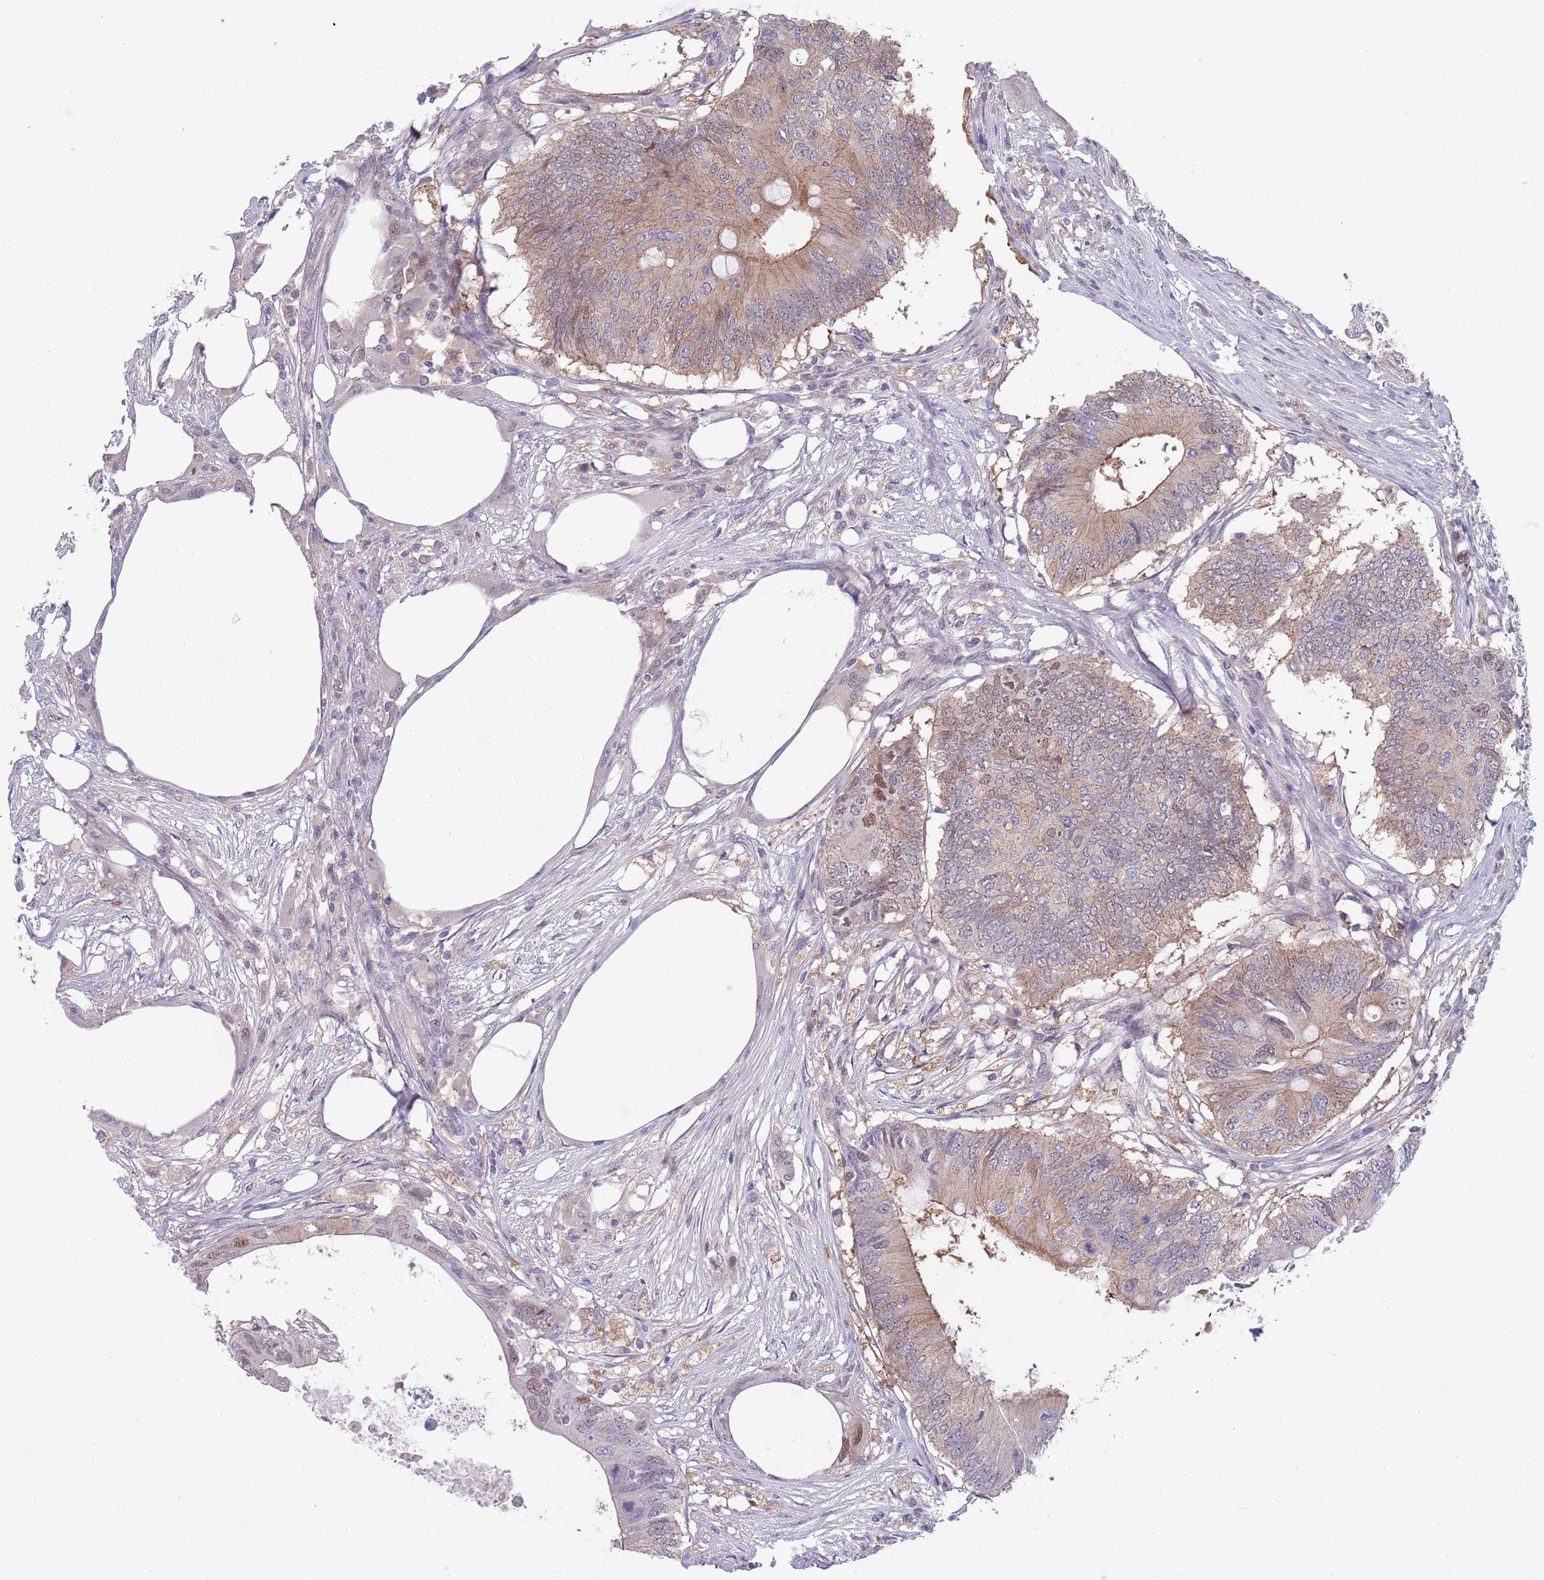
{"staining": {"intensity": "moderate", "quantity": ">75%", "location": "cytoplasmic/membranous,nuclear"}, "tissue": "colorectal cancer", "cell_type": "Tumor cells", "image_type": "cancer", "snomed": [{"axis": "morphology", "description": "Adenocarcinoma, NOS"}, {"axis": "topography", "description": "Colon"}], "caption": "Colorectal cancer (adenocarcinoma) tissue reveals moderate cytoplasmic/membranous and nuclear expression in about >75% of tumor cells, visualized by immunohistochemistry.", "gene": "CLNS1A", "patient": {"sex": "male", "age": 71}}